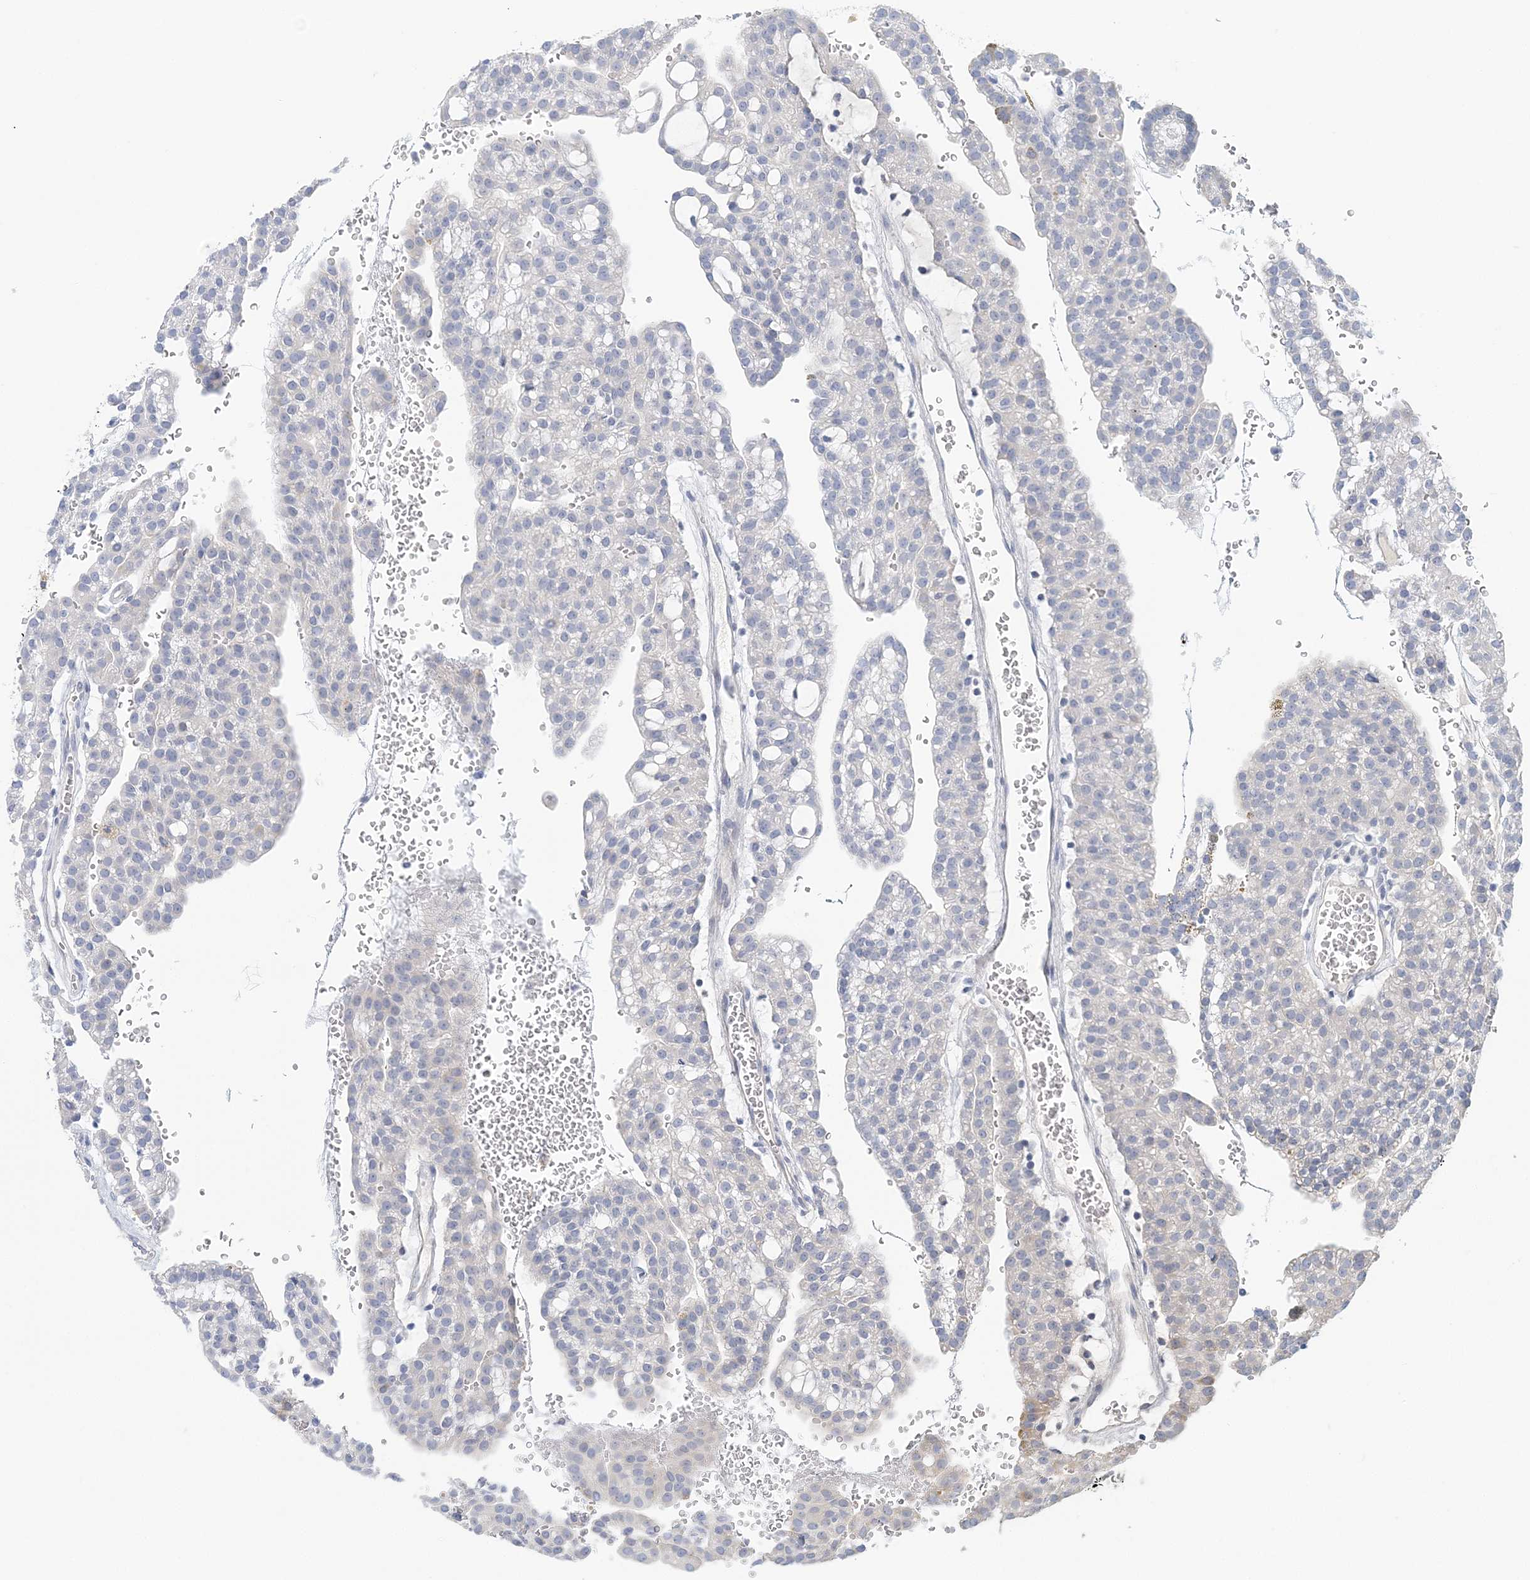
{"staining": {"intensity": "negative", "quantity": "none", "location": "none"}, "tissue": "renal cancer", "cell_type": "Tumor cells", "image_type": "cancer", "snomed": [{"axis": "morphology", "description": "Adenocarcinoma, NOS"}, {"axis": "topography", "description": "Kidney"}], "caption": "This micrograph is of renal cancer (adenocarcinoma) stained with IHC to label a protein in brown with the nuclei are counter-stained blue. There is no positivity in tumor cells.", "gene": "LRRIQ4", "patient": {"sex": "male", "age": 63}}